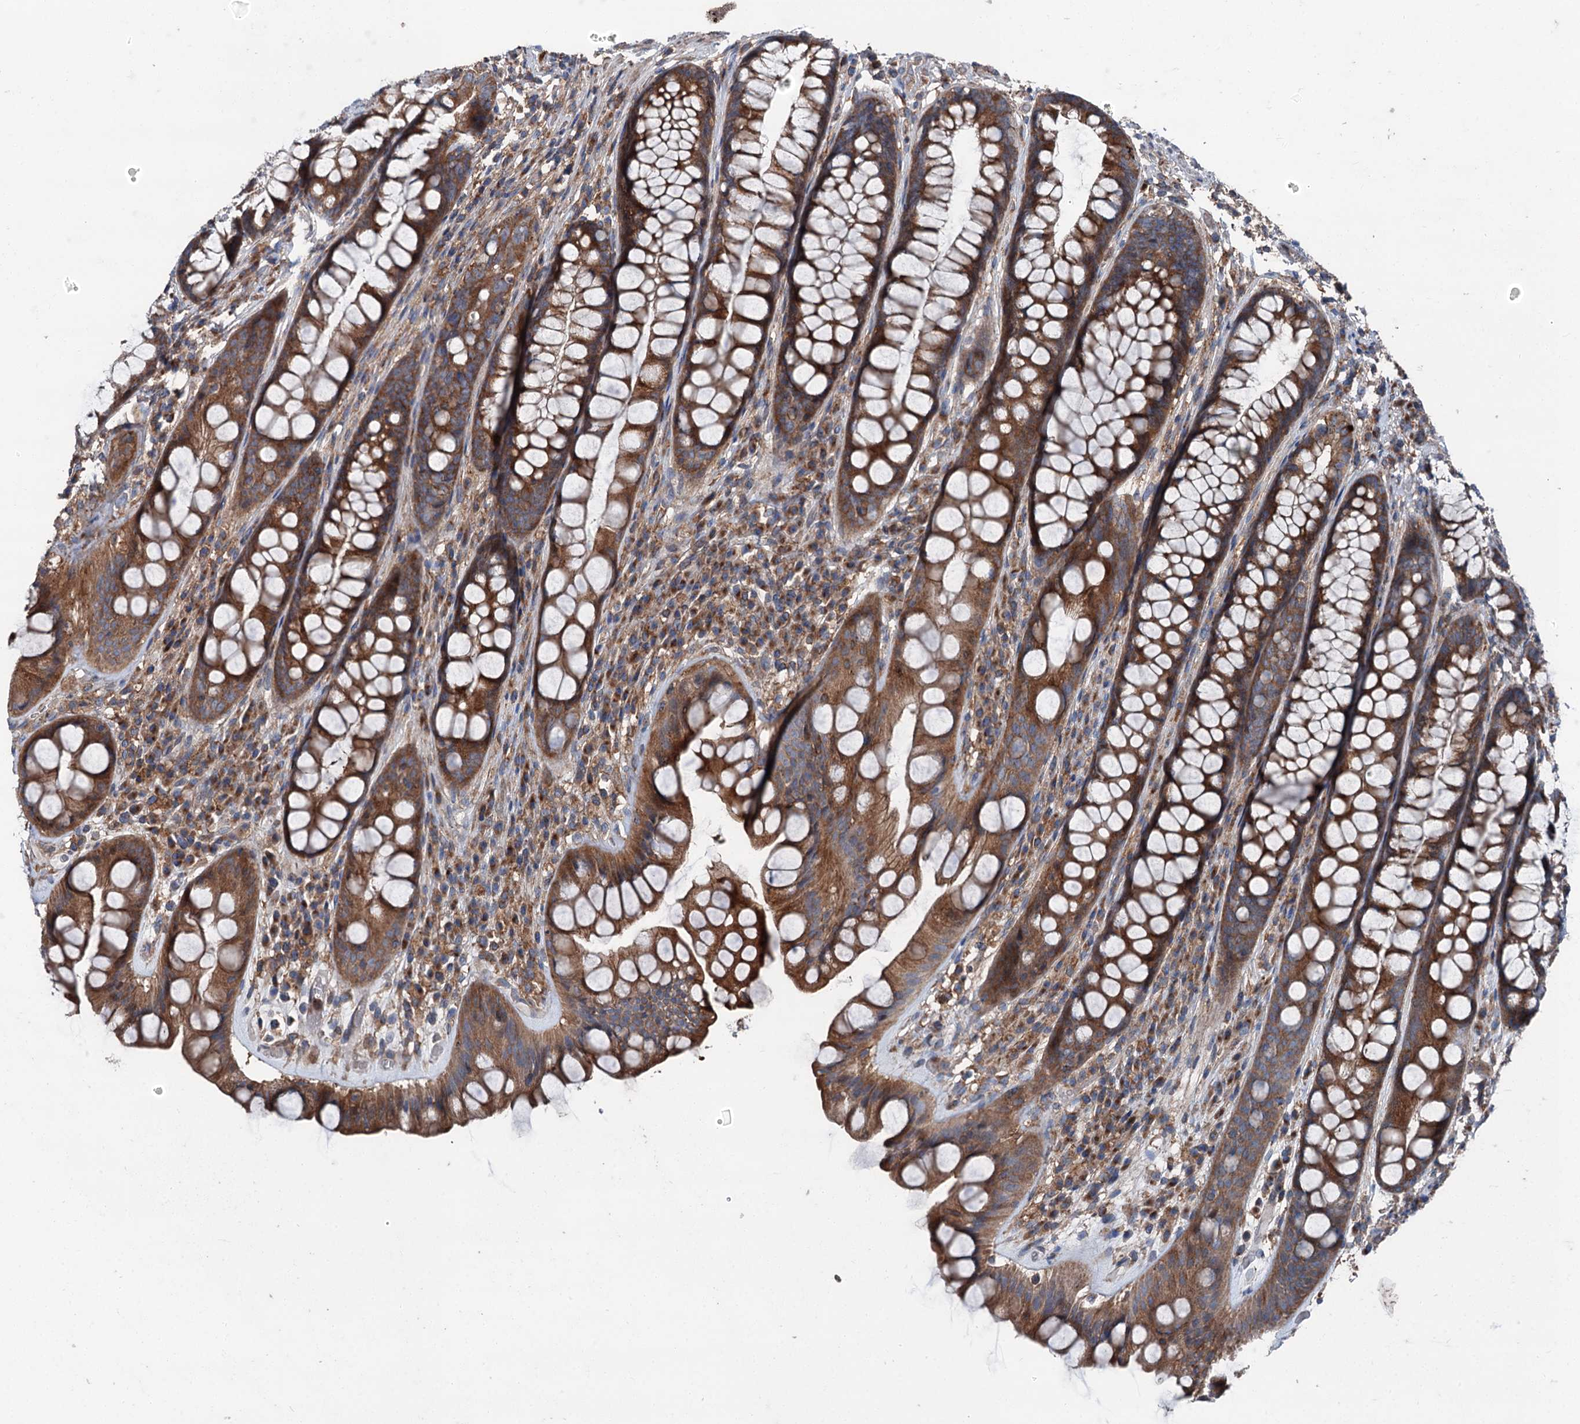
{"staining": {"intensity": "strong", "quantity": ">75%", "location": "cytoplasmic/membranous"}, "tissue": "rectum", "cell_type": "Glandular cells", "image_type": "normal", "snomed": [{"axis": "morphology", "description": "Normal tissue, NOS"}, {"axis": "topography", "description": "Rectum"}], "caption": "Protein analysis of benign rectum shows strong cytoplasmic/membranous positivity in approximately >75% of glandular cells.", "gene": "RUFY1", "patient": {"sex": "male", "age": 74}}